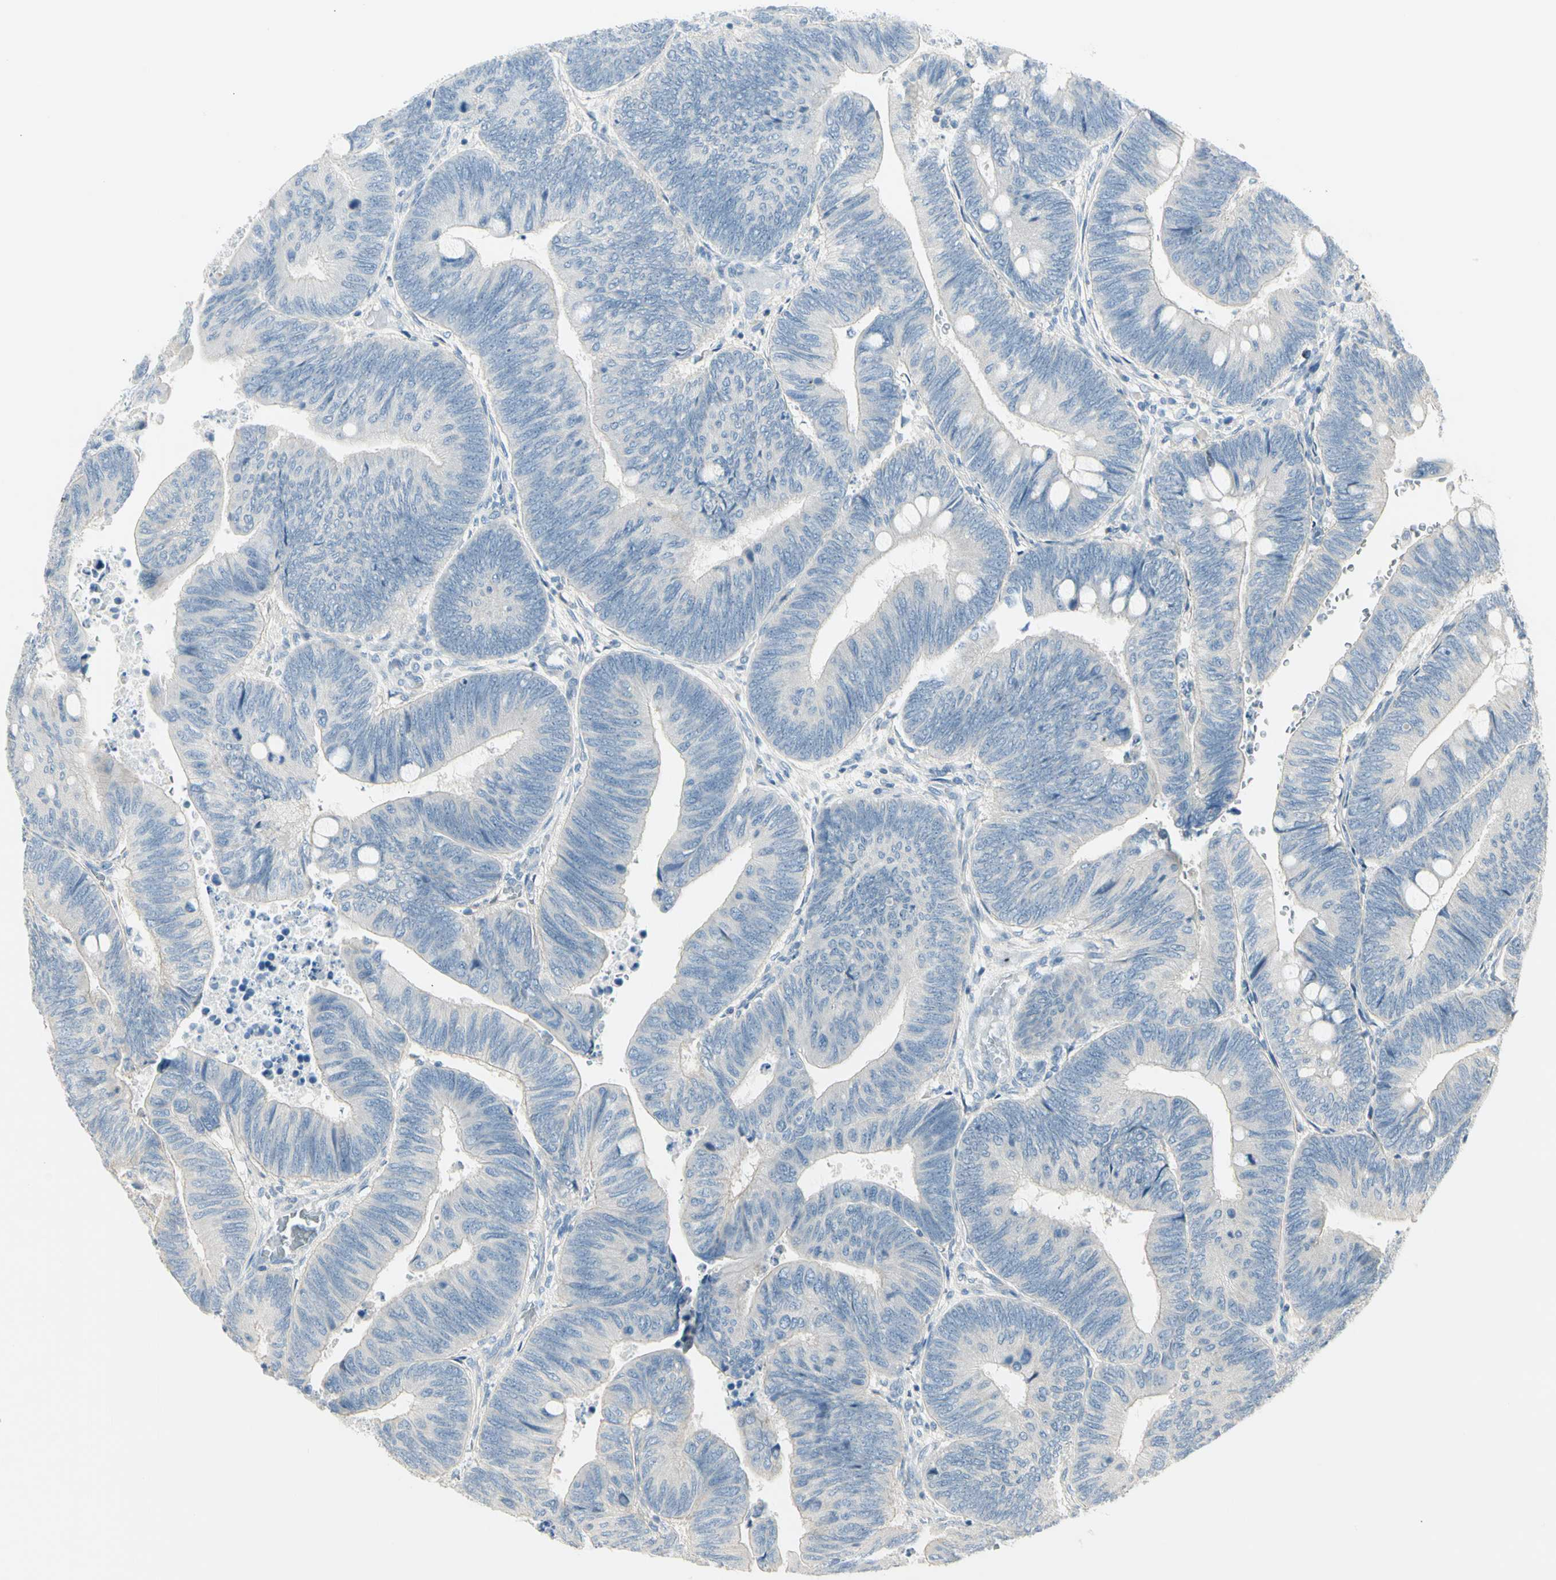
{"staining": {"intensity": "negative", "quantity": "none", "location": "none"}, "tissue": "colorectal cancer", "cell_type": "Tumor cells", "image_type": "cancer", "snomed": [{"axis": "morphology", "description": "Normal tissue, NOS"}, {"axis": "morphology", "description": "Adenocarcinoma, NOS"}, {"axis": "topography", "description": "Rectum"}, {"axis": "topography", "description": "Peripheral nerve tissue"}], "caption": "Tumor cells show no significant protein expression in colorectal cancer (adenocarcinoma).", "gene": "ADGRA3", "patient": {"sex": "male", "age": 92}}